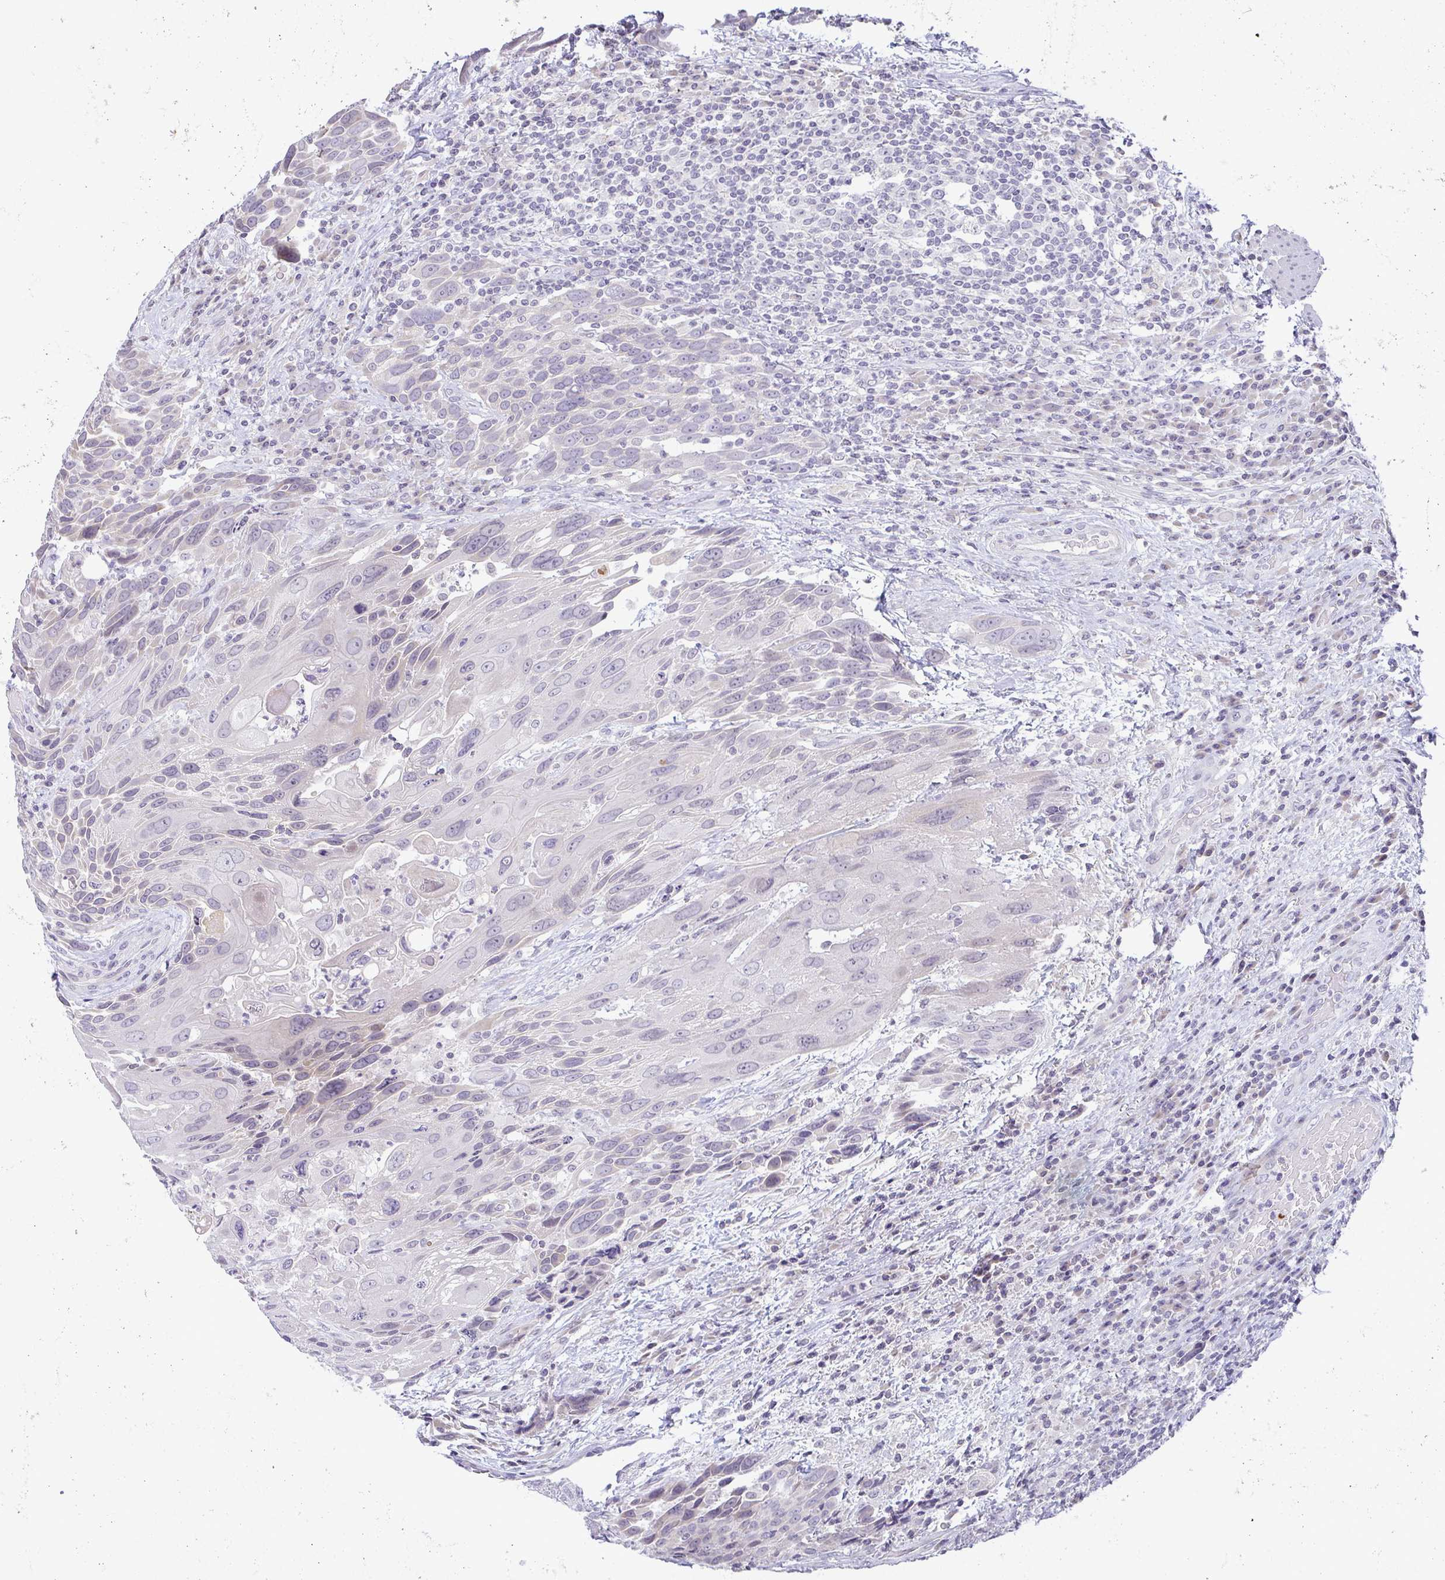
{"staining": {"intensity": "negative", "quantity": "none", "location": "none"}, "tissue": "urothelial cancer", "cell_type": "Tumor cells", "image_type": "cancer", "snomed": [{"axis": "morphology", "description": "Urothelial carcinoma, High grade"}, {"axis": "topography", "description": "Urinary bladder"}], "caption": "Urothelial carcinoma (high-grade) stained for a protein using immunohistochemistry (IHC) demonstrates no positivity tumor cells.", "gene": "CACNA1S", "patient": {"sex": "female", "age": 70}}